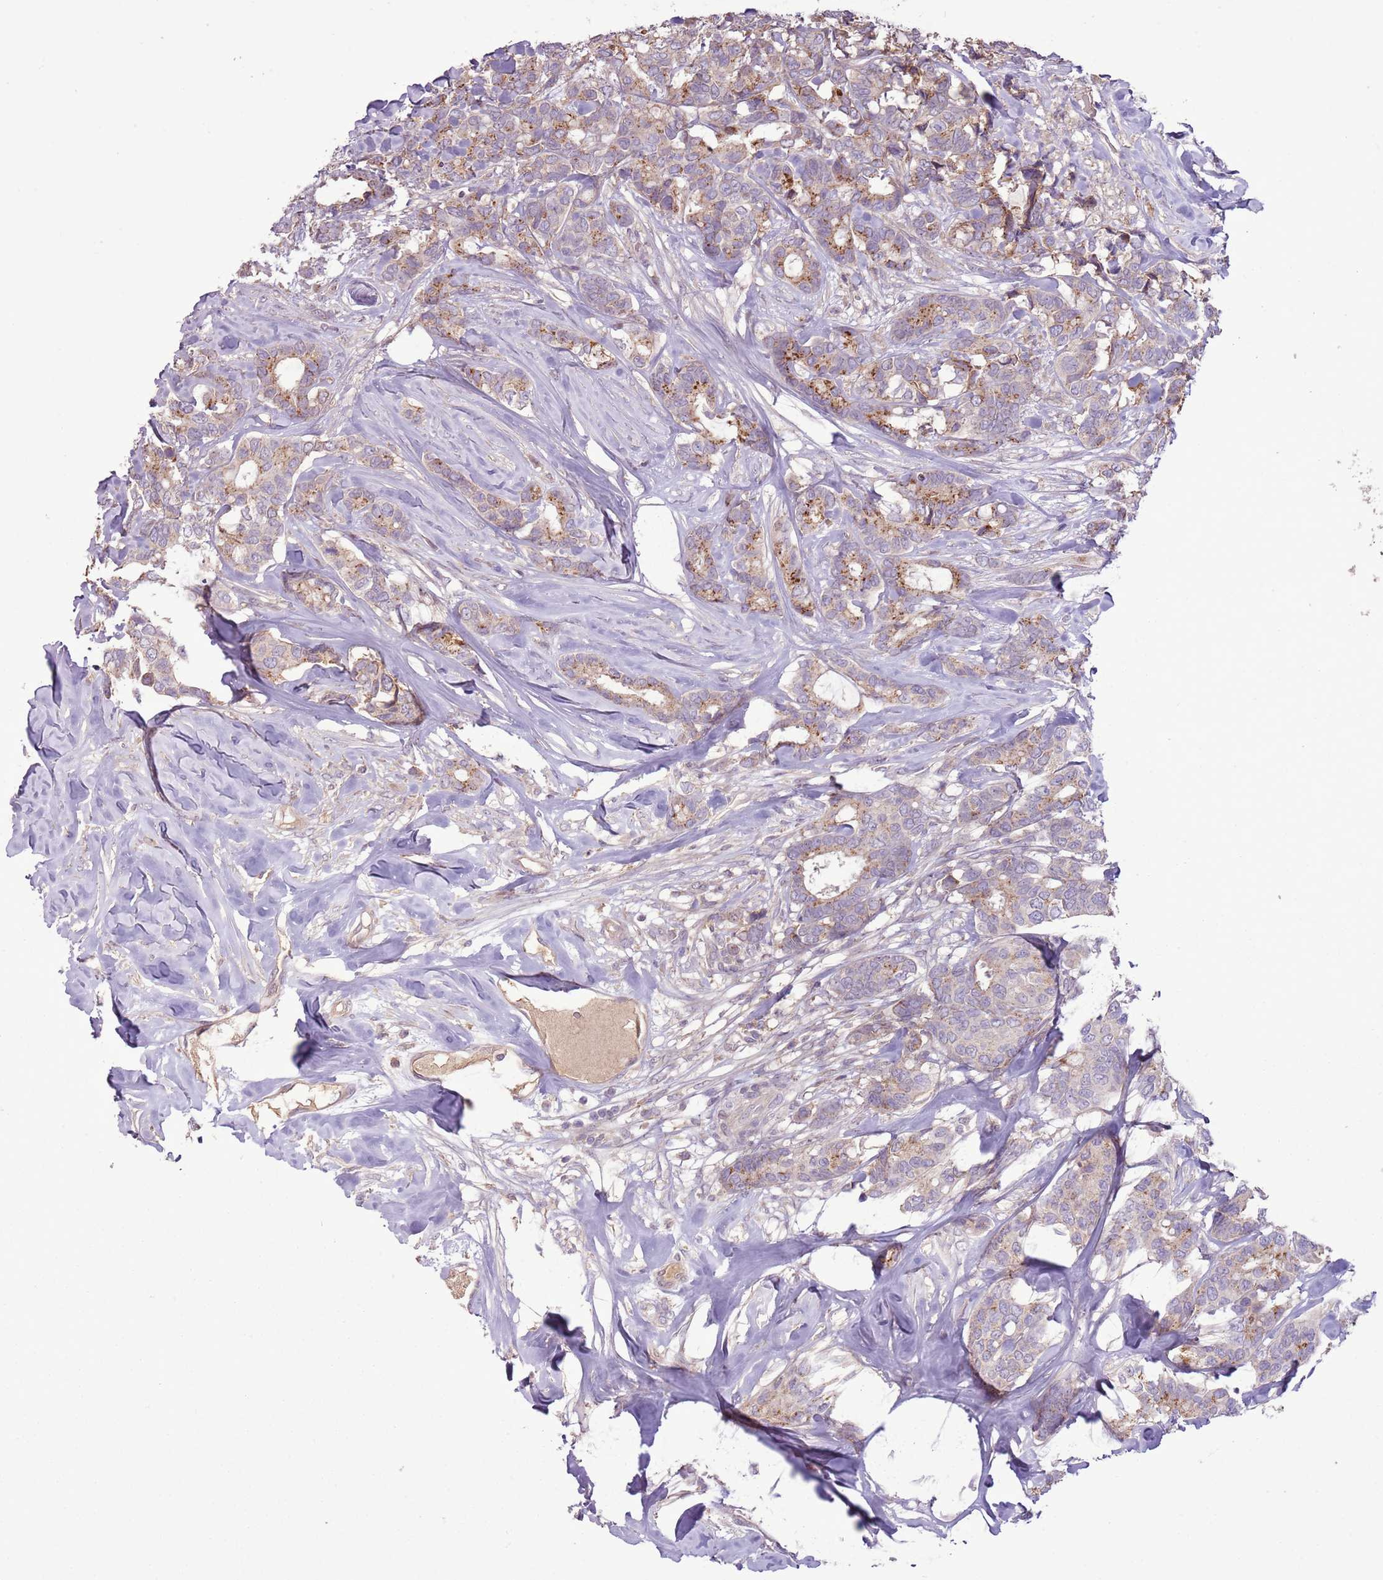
{"staining": {"intensity": "moderate", "quantity": "25%-75%", "location": "cytoplasmic/membranous"}, "tissue": "breast cancer", "cell_type": "Tumor cells", "image_type": "cancer", "snomed": [{"axis": "morphology", "description": "Duct carcinoma"}, {"axis": "topography", "description": "Breast"}], "caption": "A medium amount of moderate cytoplasmic/membranous positivity is identified in approximately 25%-75% of tumor cells in breast cancer (infiltrating ductal carcinoma) tissue. (Stains: DAB in brown, nuclei in blue, Microscopy: brightfield microscopy at high magnification).", "gene": "ANKRD24", "patient": {"sex": "female", "age": 87}}